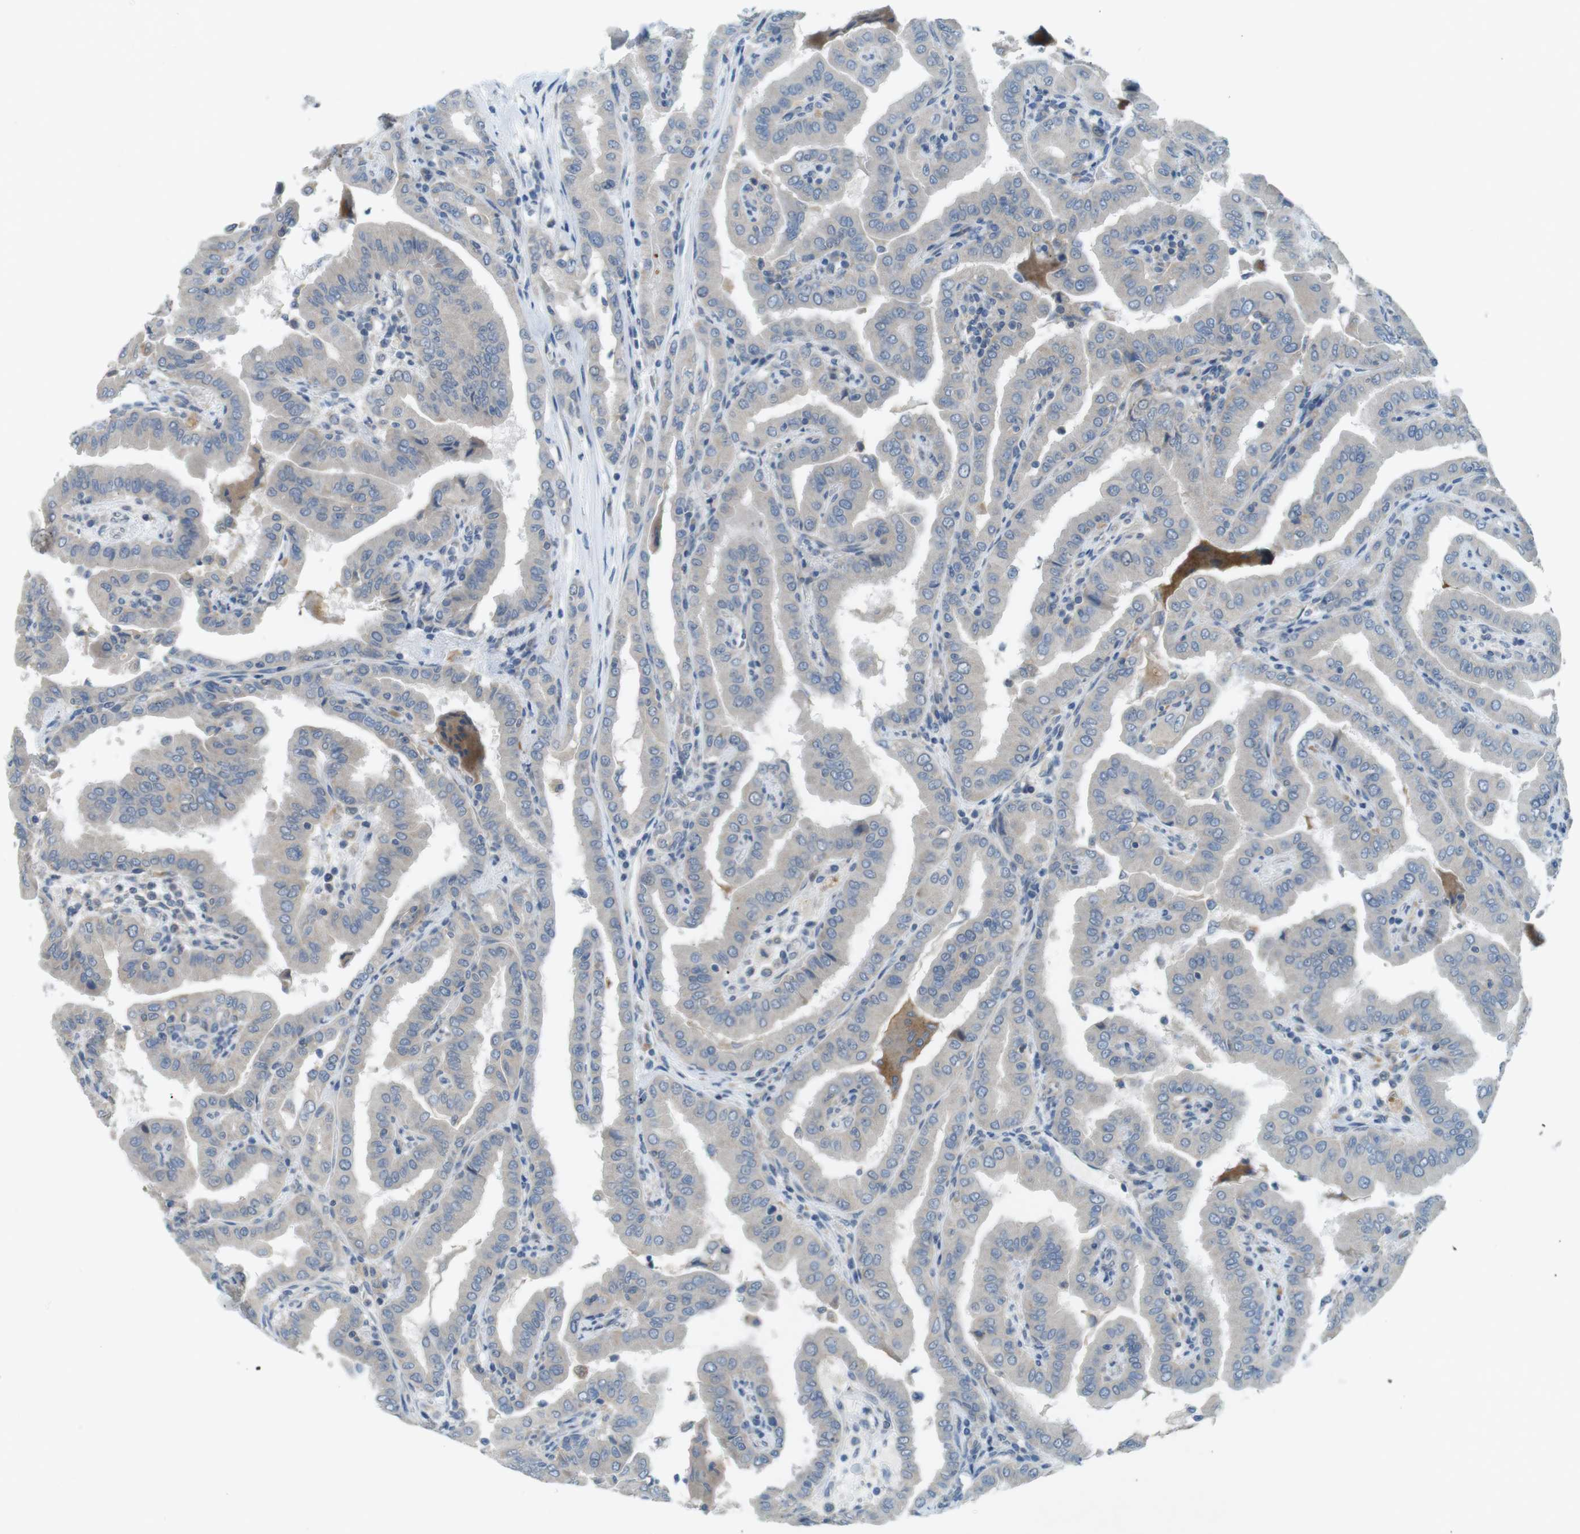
{"staining": {"intensity": "weak", "quantity": "<25%", "location": "cytoplasmic/membranous"}, "tissue": "thyroid cancer", "cell_type": "Tumor cells", "image_type": "cancer", "snomed": [{"axis": "morphology", "description": "Papillary adenocarcinoma, NOS"}, {"axis": "topography", "description": "Thyroid gland"}], "caption": "Protein analysis of thyroid cancer exhibits no significant staining in tumor cells.", "gene": "TYW1", "patient": {"sex": "male", "age": 33}}